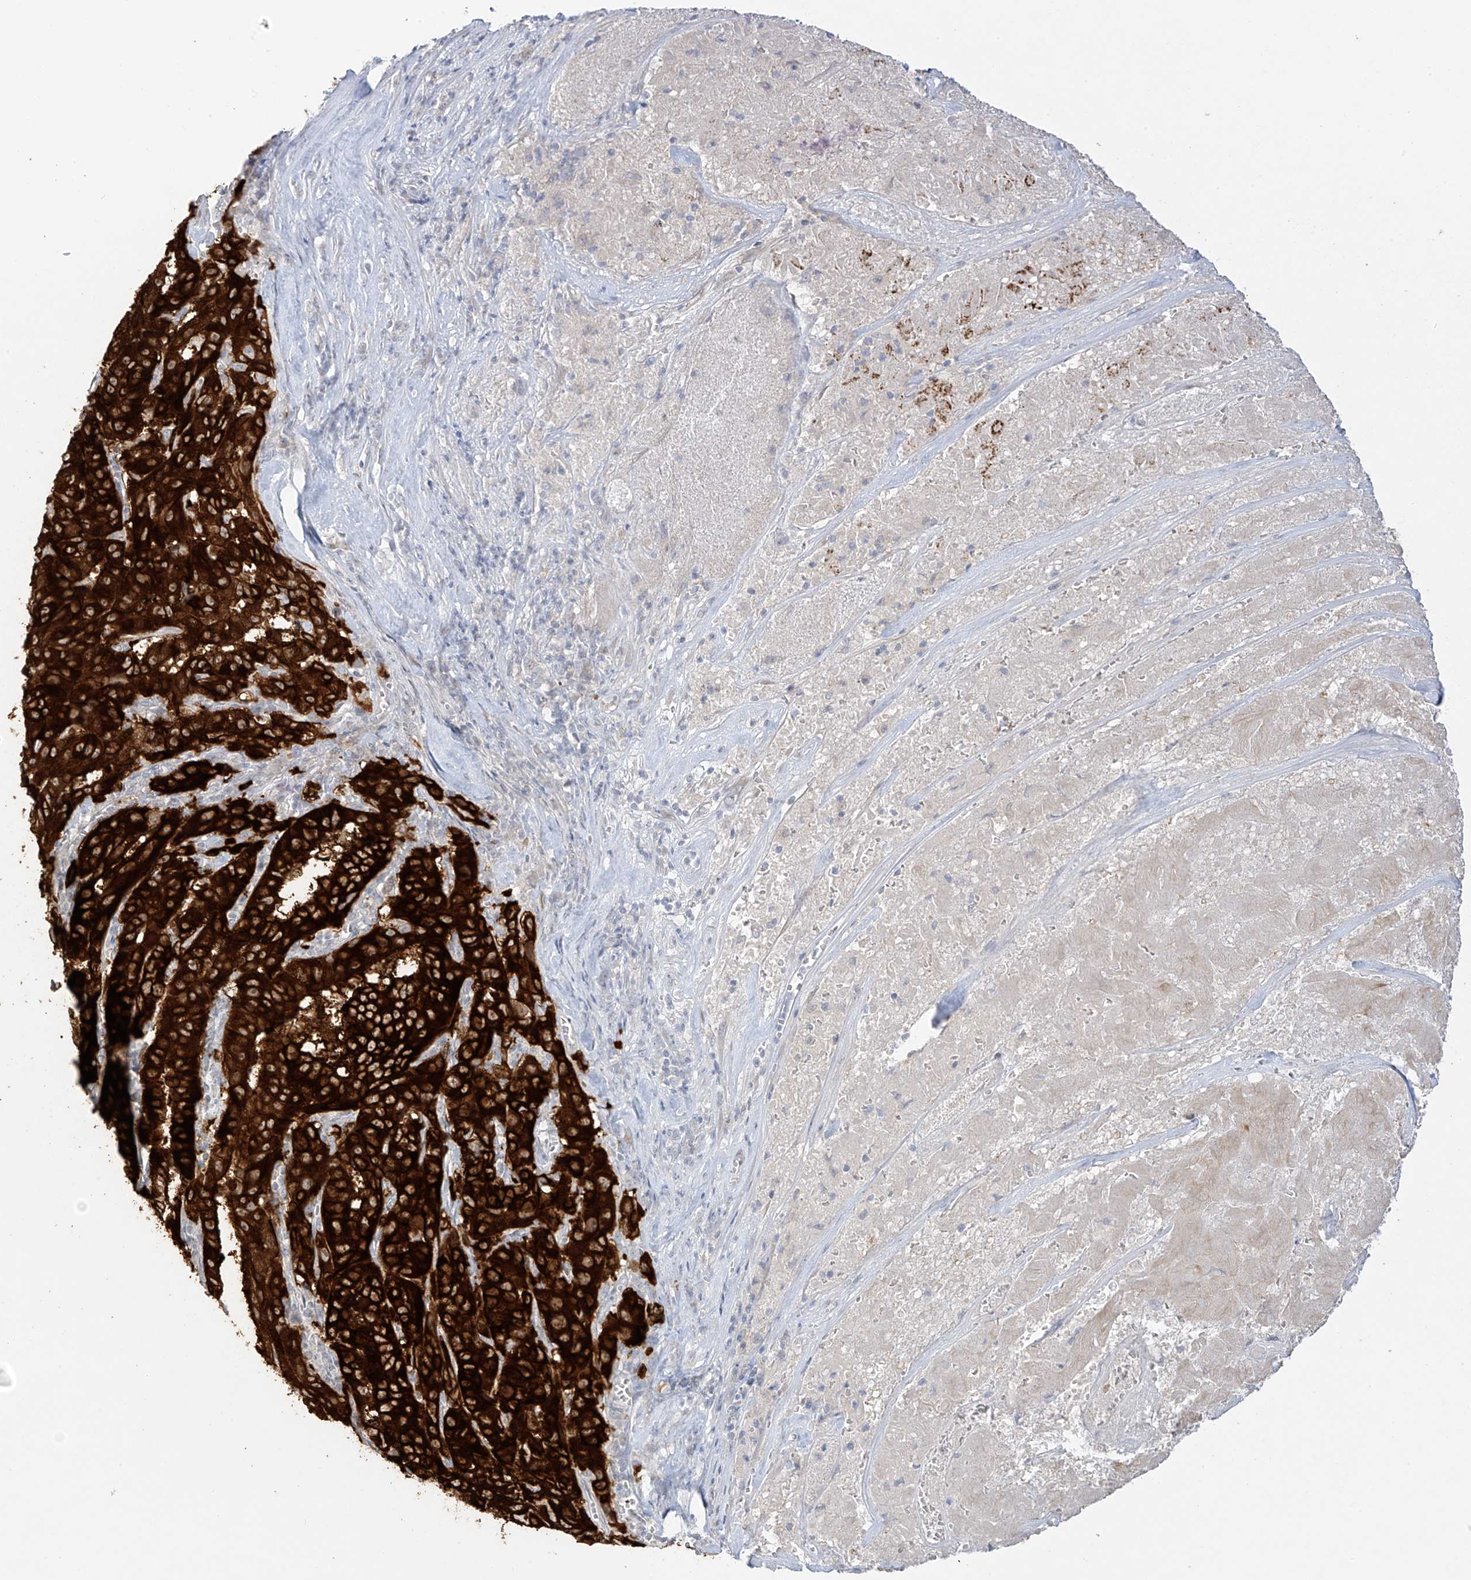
{"staining": {"intensity": "strong", "quantity": ">75%", "location": "cytoplasmic/membranous"}, "tissue": "pancreatic cancer", "cell_type": "Tumor cells", "image_type": "cancer", "snomed": [{"axis": "morphology", "description": "Adenocarcinoma, NOS"}, {"axis": "topography", "description": "Pancreas"}], "caption": "This image shows immunohistochemistry staining of human pancreatic cancer (adenocarcinoma), with high strong cytoplasmic/membranous positivity in about >75% of tumor cells.", "gene": "DCDC2", "patient": {"sex": "male", "age": 63}}